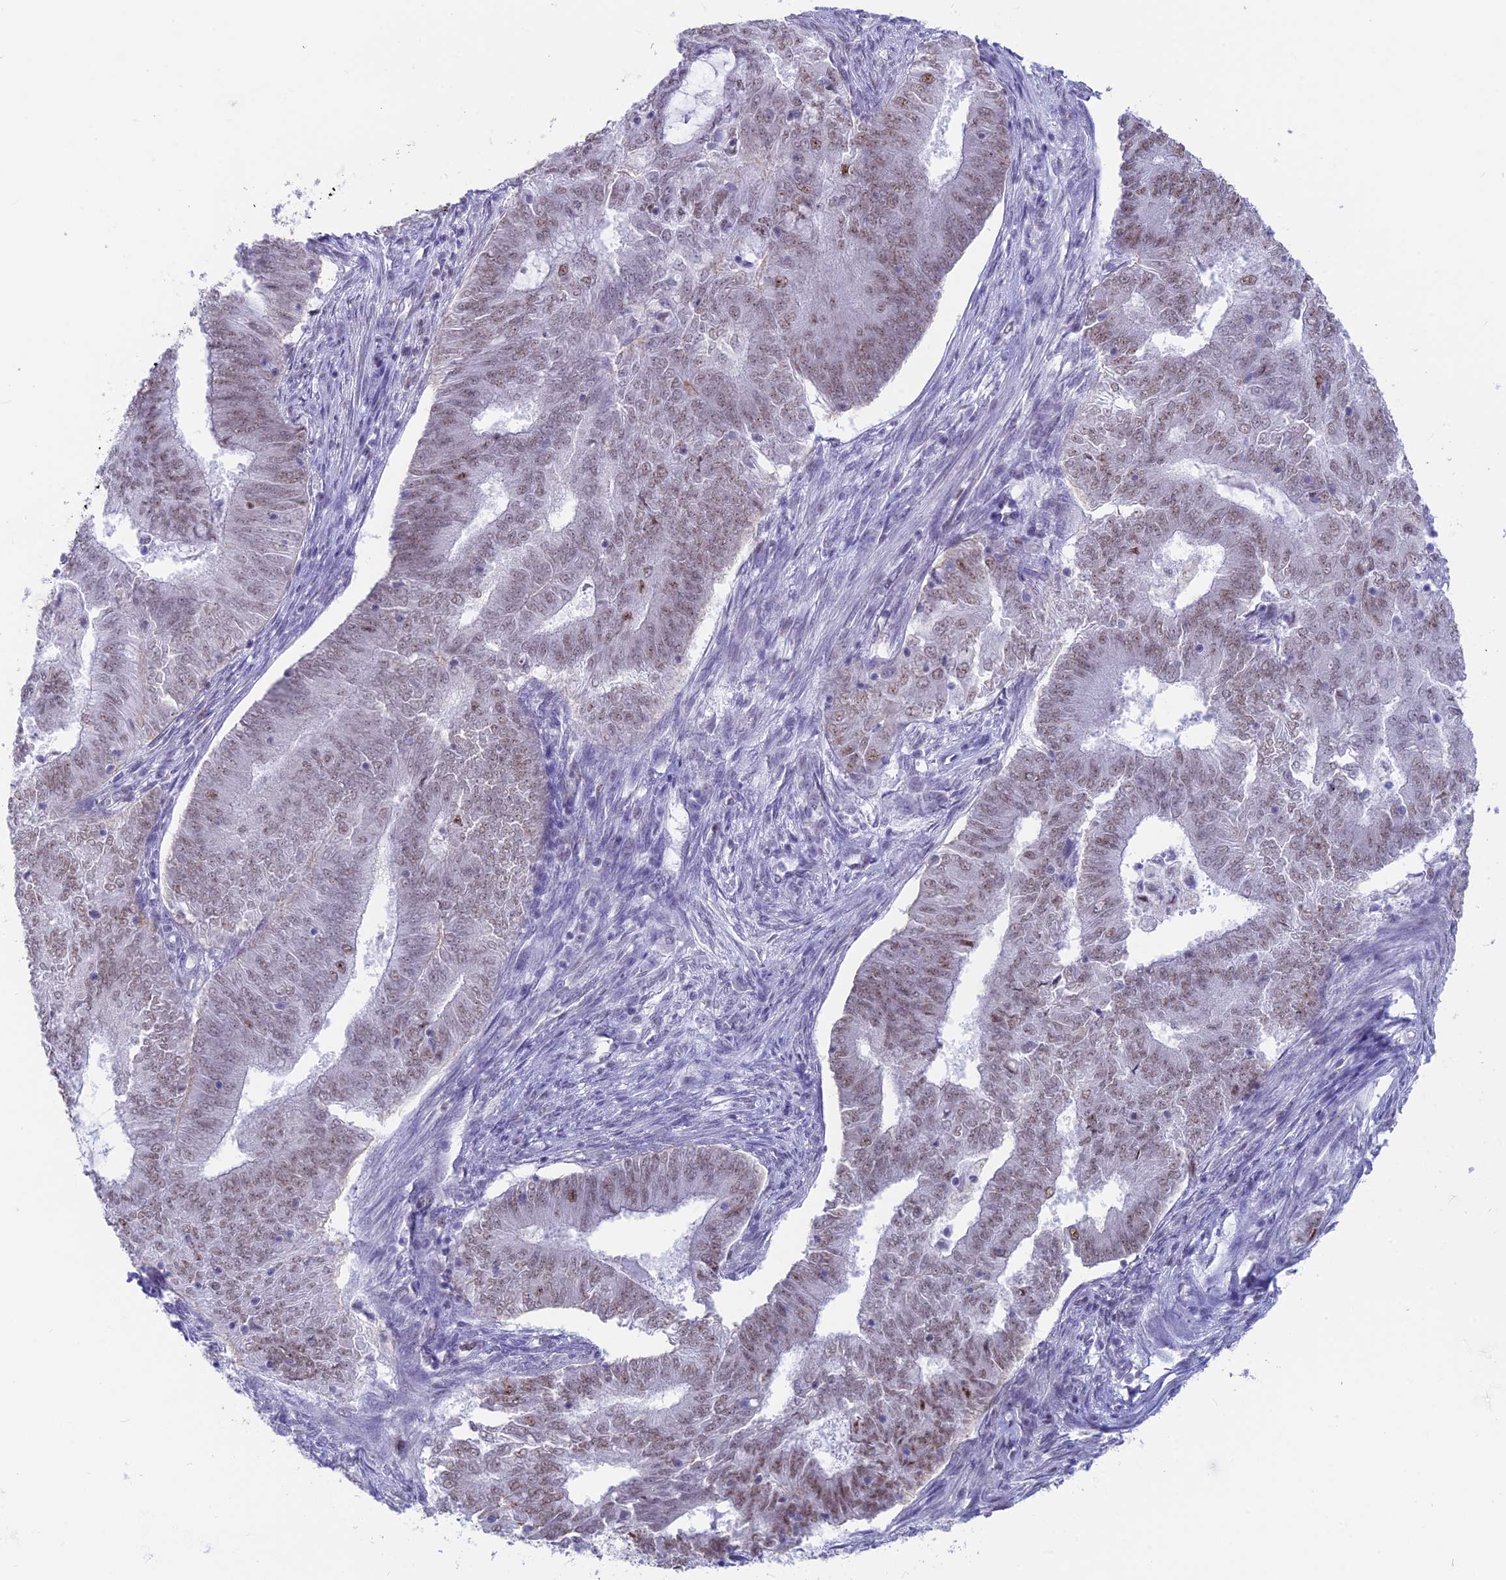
{"staining": {"intensity": "weak", "quantity": ">75%", "location": "nuclear"}, "tissue": "endometrial cancer", "cell_type": "Tumor cells", "image_type": "cancer", "snomed": [{"axis": "morphology", "description": "Adenocarcinoma, NOS"}, {"axis": "topography", "description": "Endometrium"}], "caption": "Endometrial cancer (adenocarcinoma) tissue reveals weak nuclear staining in about >75% of tumor cells, visualized by immunohistochemistry. (DAB (3,3'-diaminobenzidine) IHC, brown staining for protein, blue staining for nuclei).", "gene": "SRSF5", "patient": {"sex": "female", "age": 62}}